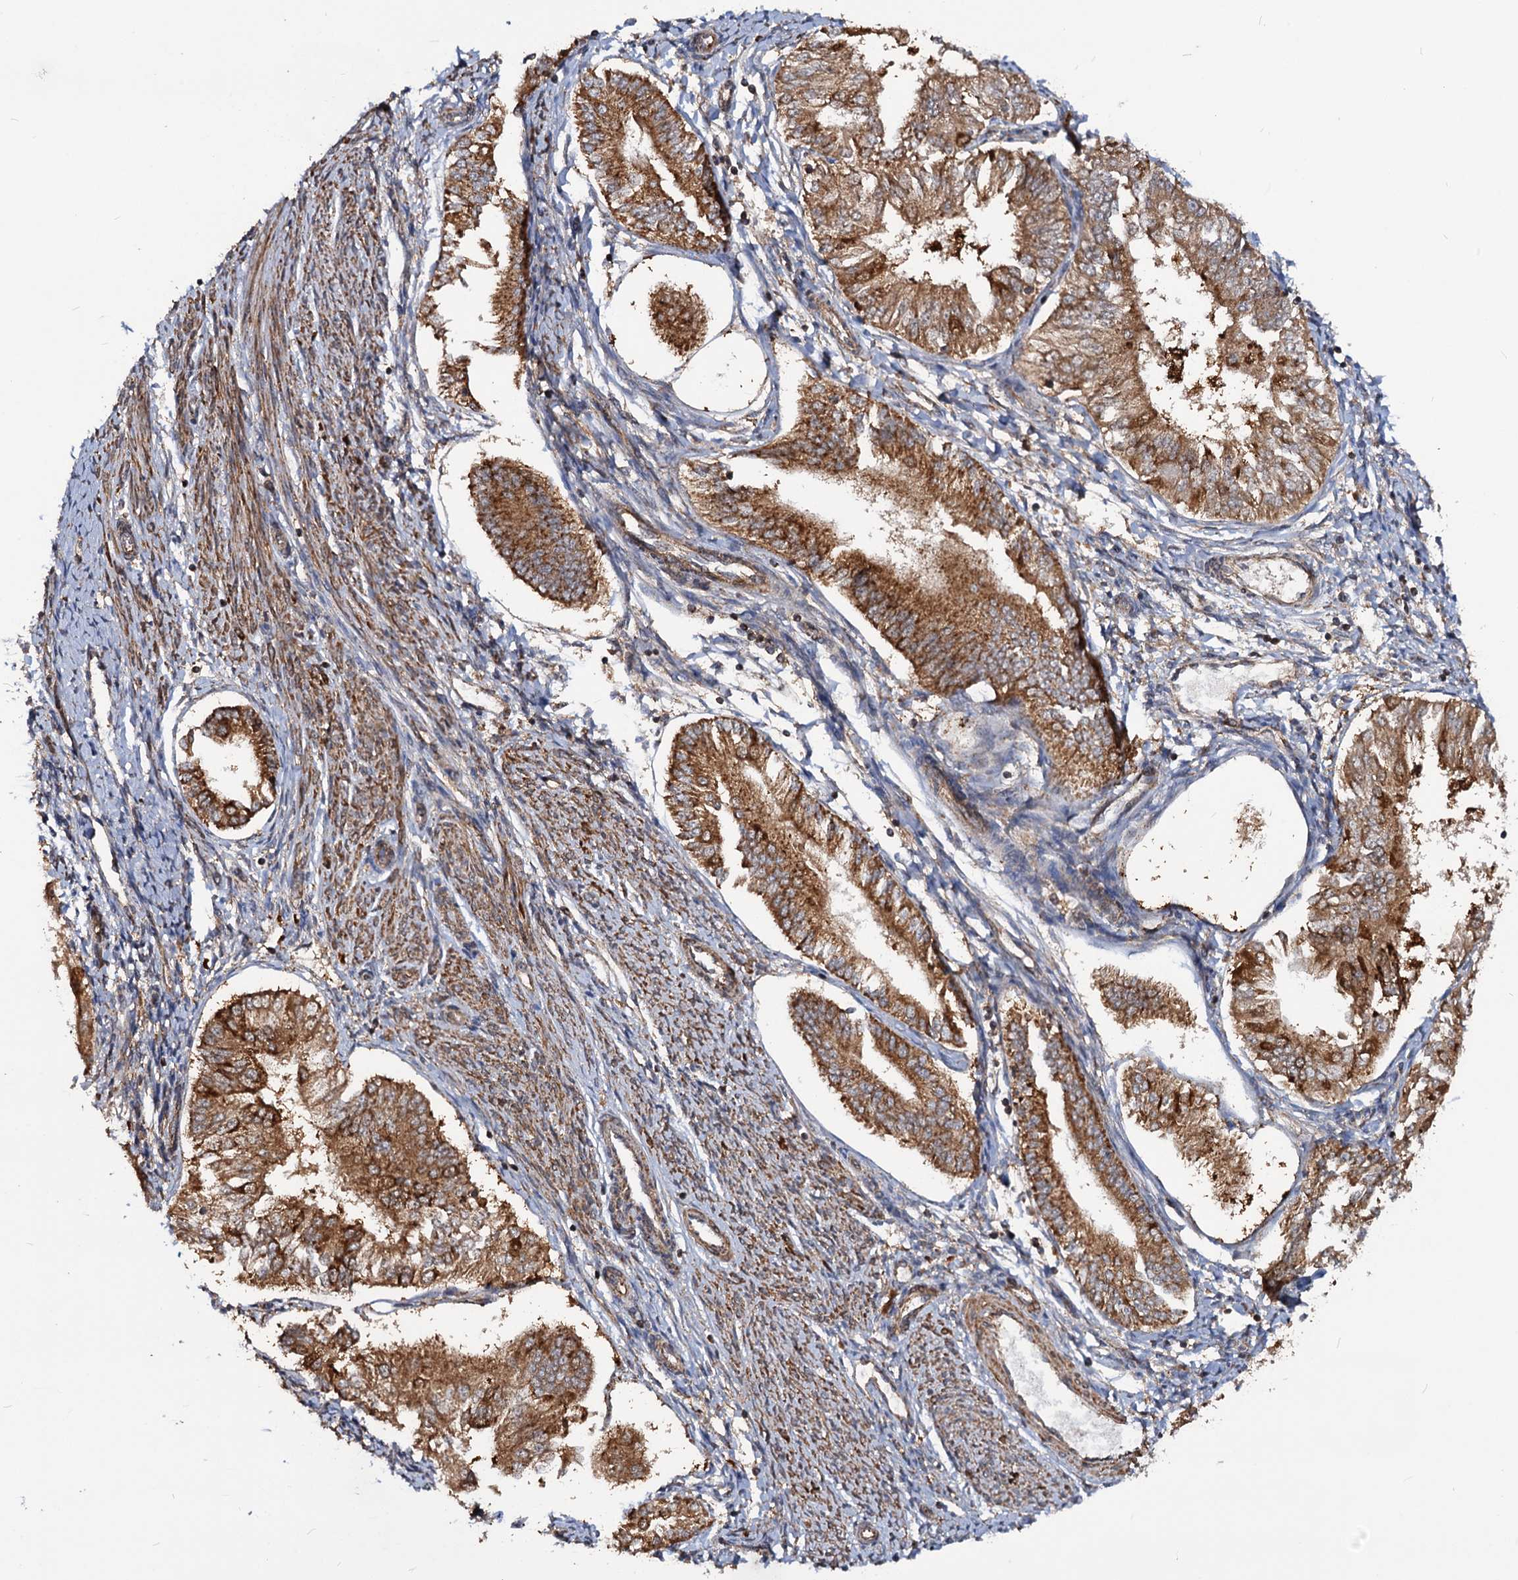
{"staining": {"intensity": "moderate", "quantity": ">75%", "location": "cytoplasmic/membranous"}, "tissue": "endometrial cancer", "cell_type": "Tumor cells", "image_type": "cancer", "snomed": [{"axis": "morphology", "description": "Adenocarcinoma, NOS"}, {"axis": "topography", "description": "Endometrium"}], "caption": "Human endometrial cancer stained for a protein (brown) exhibits moderate cytoplasmic/membranous positive staining in about >75% of tumor cells.", "gene": "CEP76", "patient": {"sex": "female", "age": 58}}